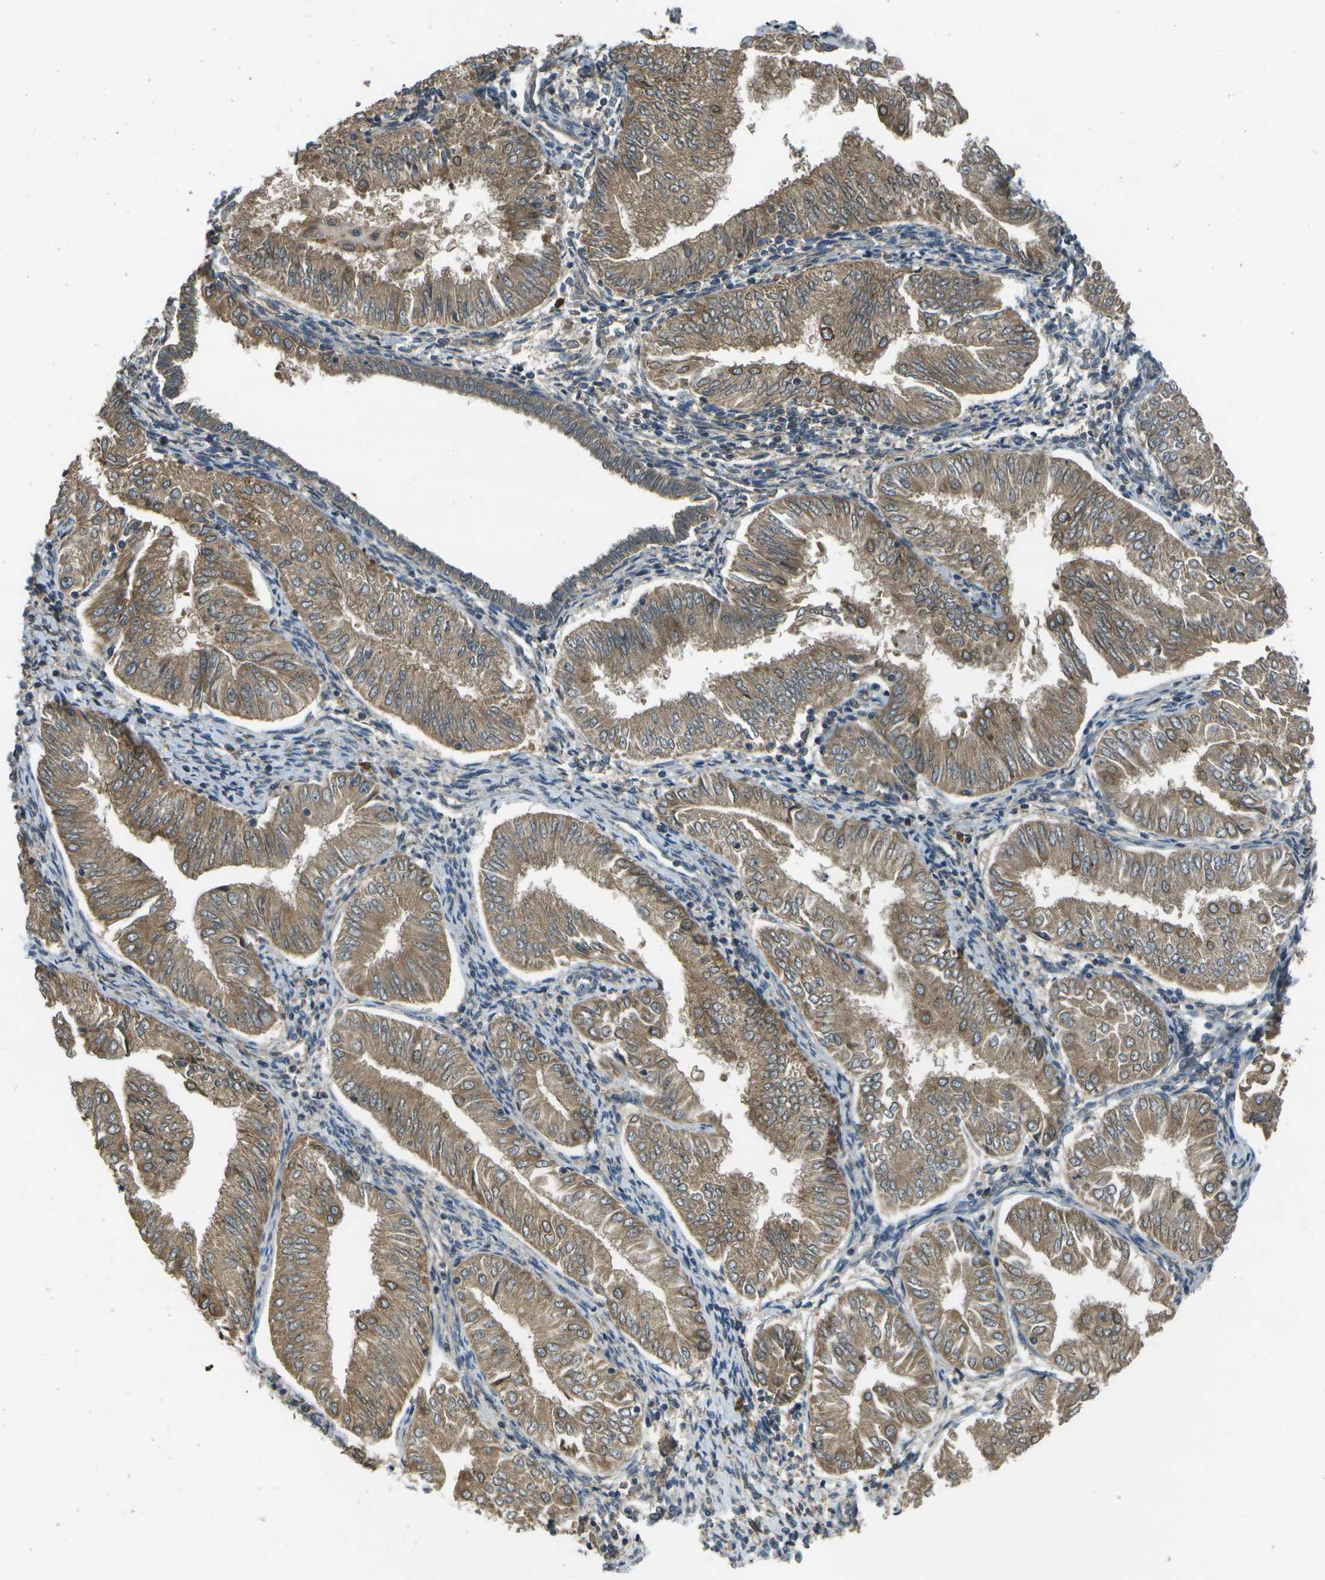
{"staining": {"intensity": "moderate", "quantity": ">75%", "location": "cytoplasmic/membranous"}, "tissue": "endometrial cancer", "cell_type": "Tumor cells", "image_type": "cancer", "snomed": [{"axis": "morphology", "description": "Adenocarcinoma, NOS"}, {"axis": "topography", "description": "Endometrium"}], "caption": "Brown immunohistochemical staining in endometrial adenocarcinoma displays moderate cytoplasmic/membranous positivity in about >75% of tumor cells. The staining is performed using DAB (3,3'-diaminobenzidine) brown chromogen to label protein expression. The nuclei are counter-stained blue using hematoxylin.", "gene": "HFE", "patient": {"sex": "female", "age": 53}}